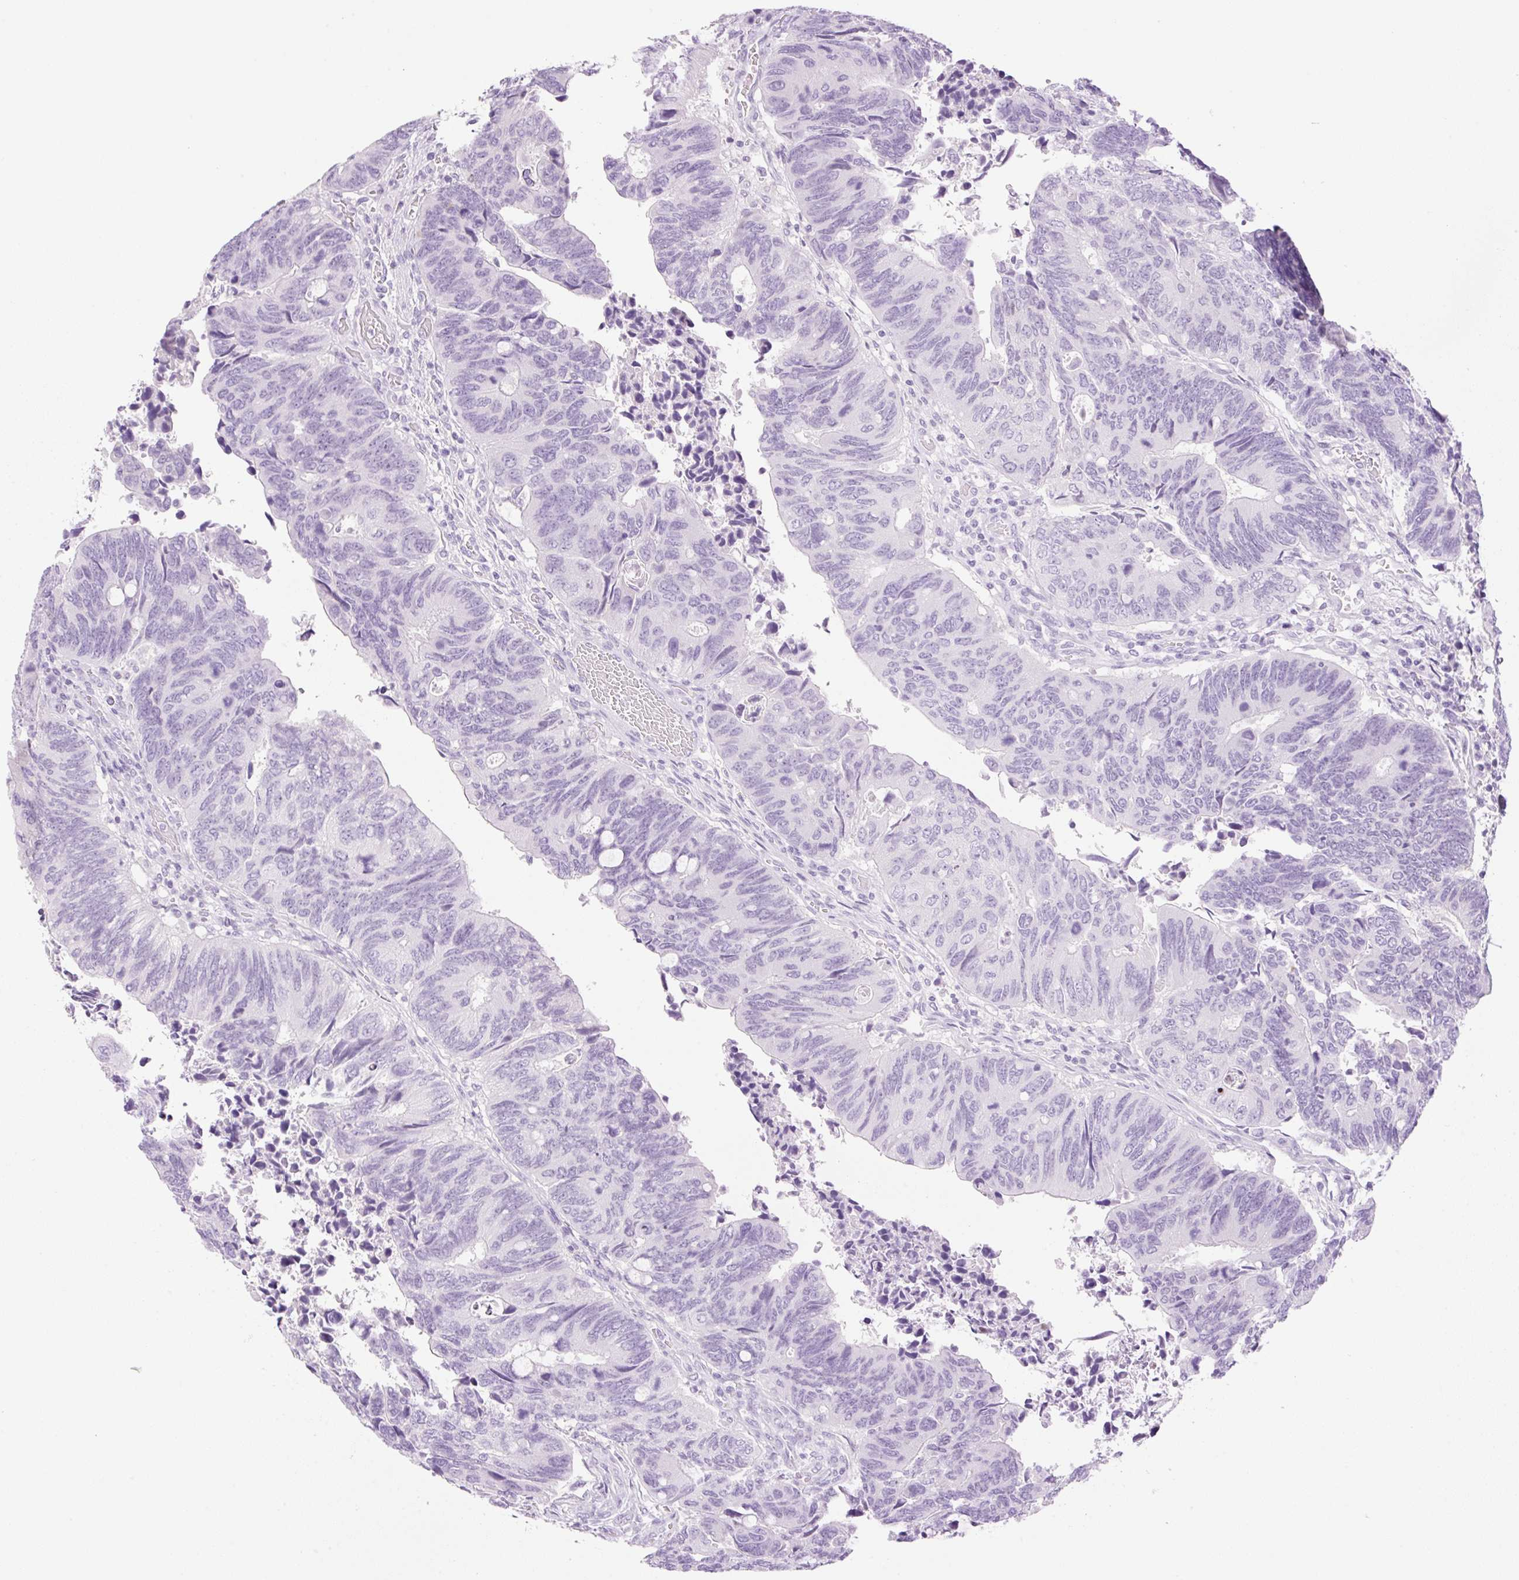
{"staining": {"intensity": "negative", "quantity": "none", "location": "none"}, "tissue": "colorectal cancer", "cell_type": "Tumor cells", "image_type": "cancer", "snomed": [{"axis": "morphology", "description": "Adenocarcinoma, NOS"}, {"axis": "topography", "description": "Colon"}], "caption": "Colorectal cancer was stained to show a protein in brown. There is no significant staining in tumor cells.", "gene": "SP140L", "patient": {"sex": "male", "age": 87}}